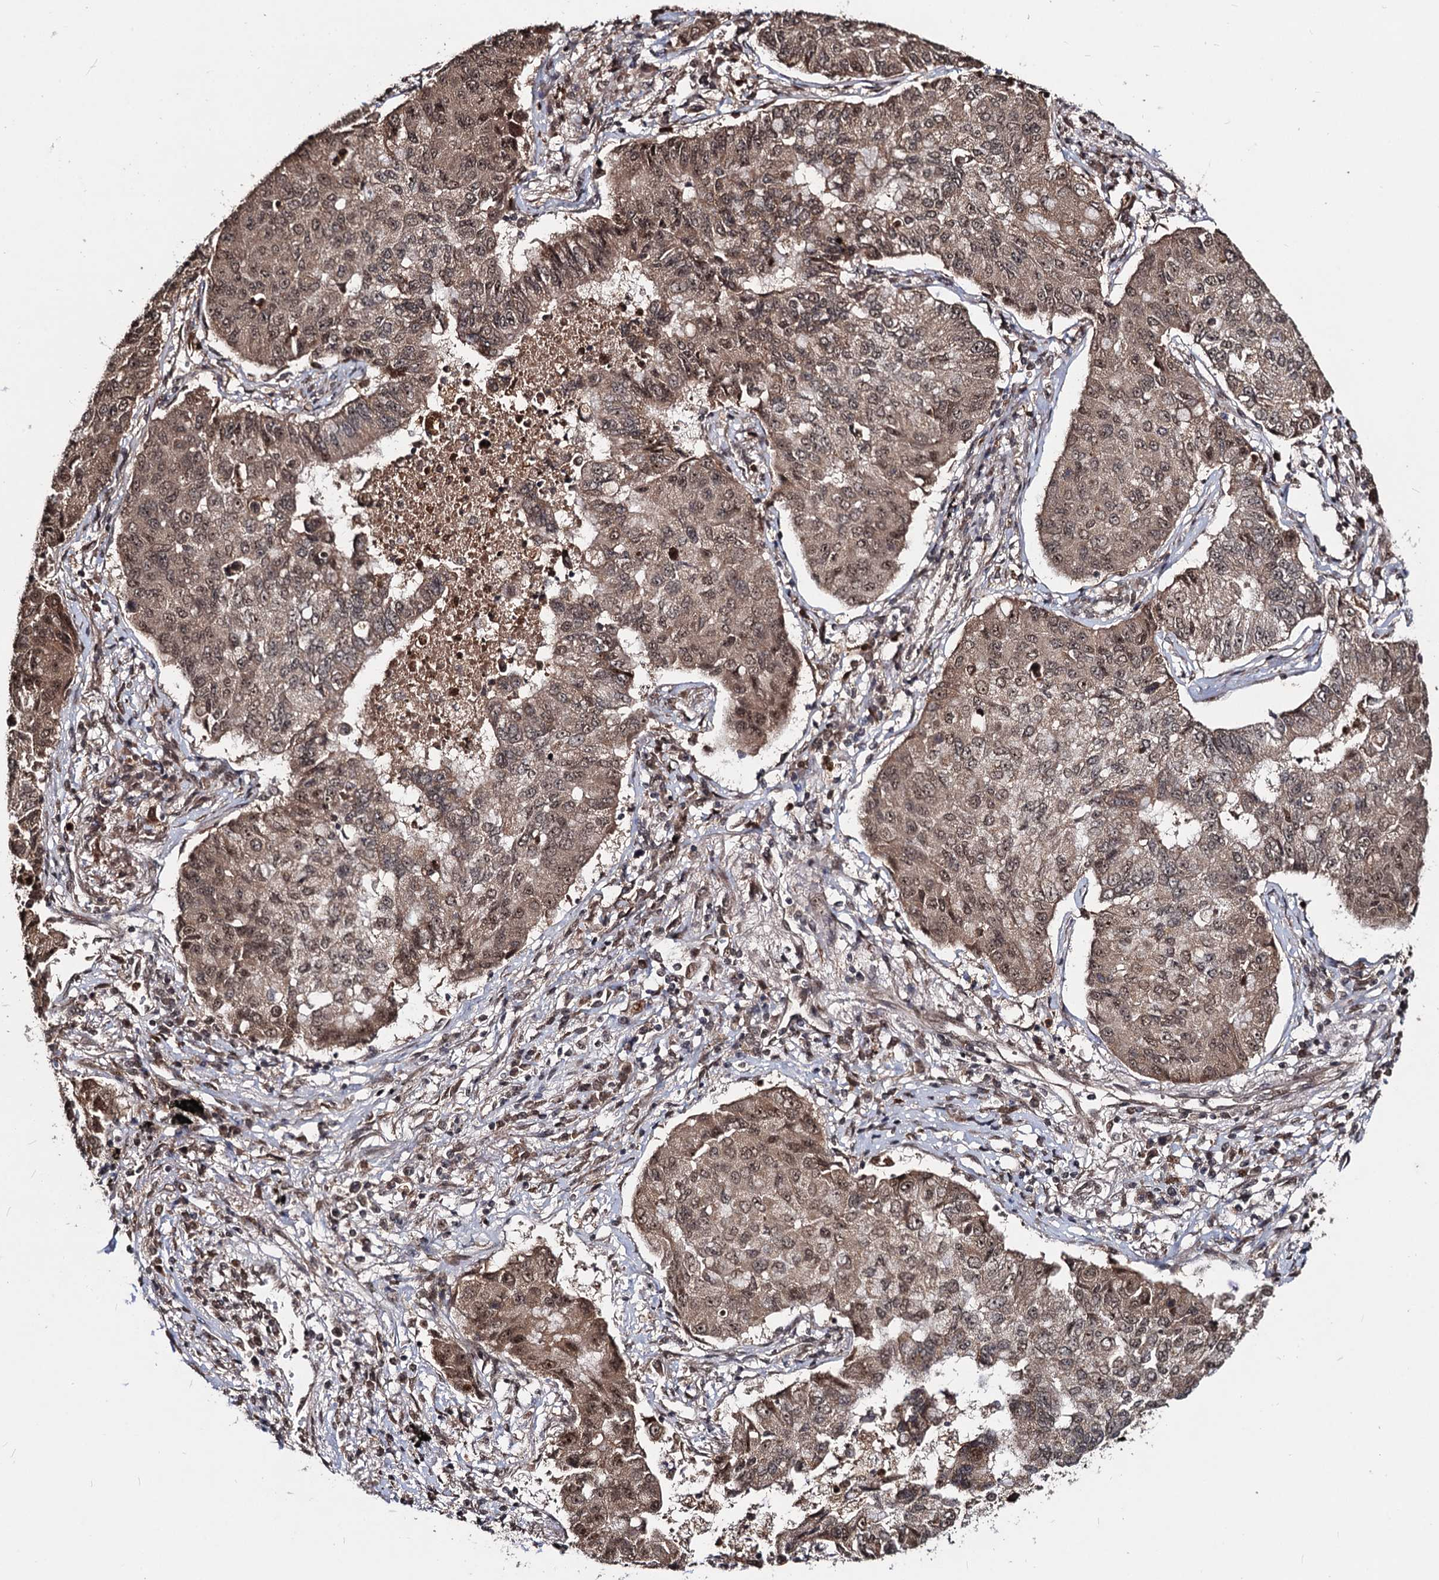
{"staining": {"intensity": "moderate", "quantity": ">75%", "location": "cytoplasmic/membranous,nuclear"}, "tissue": "lung cancer", "cell_type": "Tumor cells", "image_type": "cancer", "snomed": [{"axis": "morphology", "description": "Squamous cell carcinoma, NOS"}, {"axis": "topography", "description": "Lung"}], "caption": "A brown stain highlights moderate cytoplasmic/membranous and nuclear staining of a protein in lung squamous cell carcinoma tumor cells.", "gene": "SFSWAP", "patient": {"sex": "male", "age": 74}}